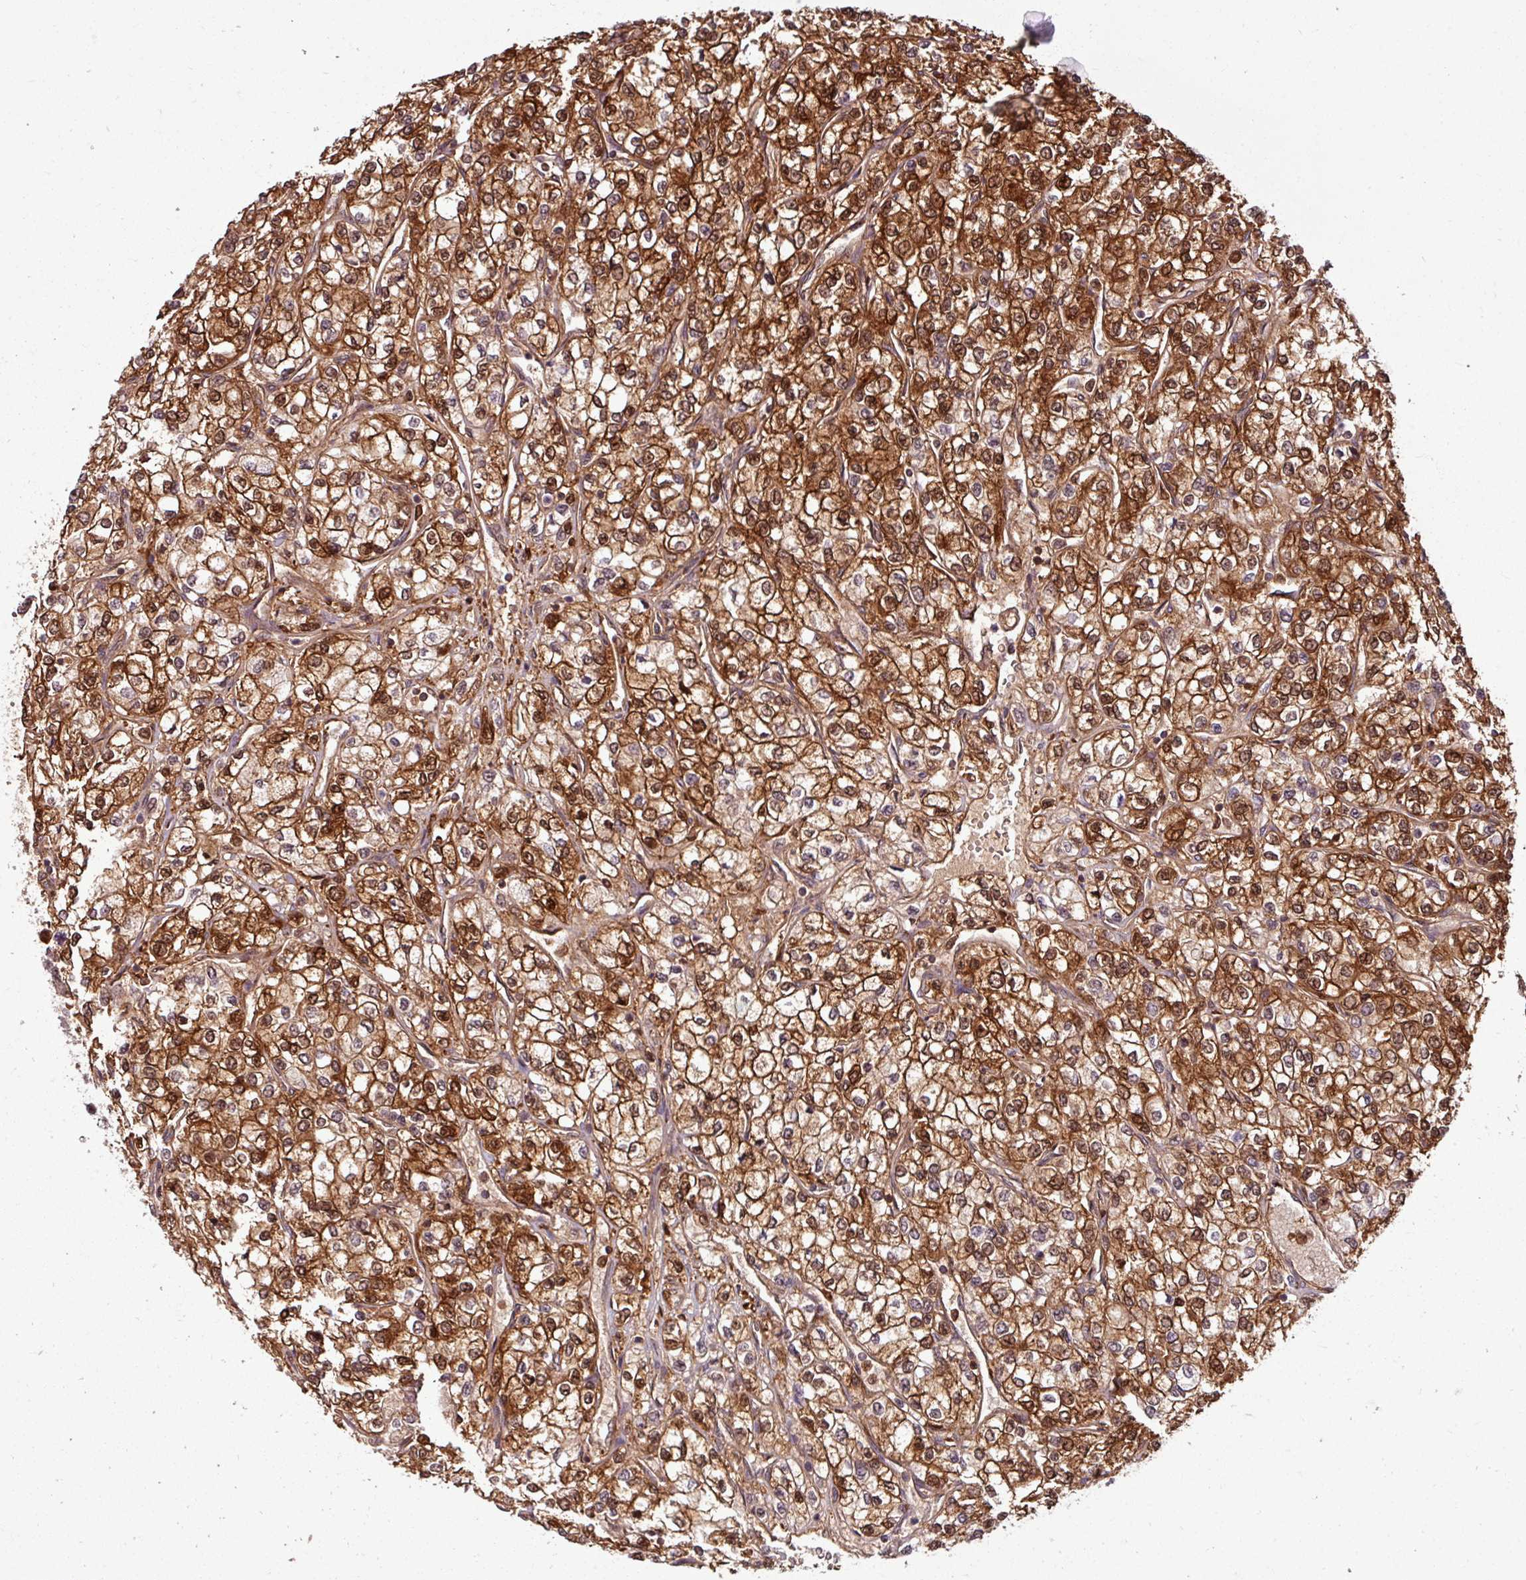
{"staining": {"intensity": "strong", "quantity": ">75%", "location": "cytoplasmic/membranous,nuclear"}, "tissue": "renal cancer", "cell_type": "Tumor cells", "image_type": "cancer", "snomed": [{"axis": "morphology", "description": "Adenocarcinoma, NOS"}, {"axis": "topography", "description": "Kidney"}], "caption": "The micrograph shows immunohistochemical staining of adenocarcinoma (renal). There is strong cytoplasmic/membranous and nuclear staining is identified in approximately >75% of tumor cells.", "gene": "KCTD11", "patient": {"sex": "male", "age": 80}}